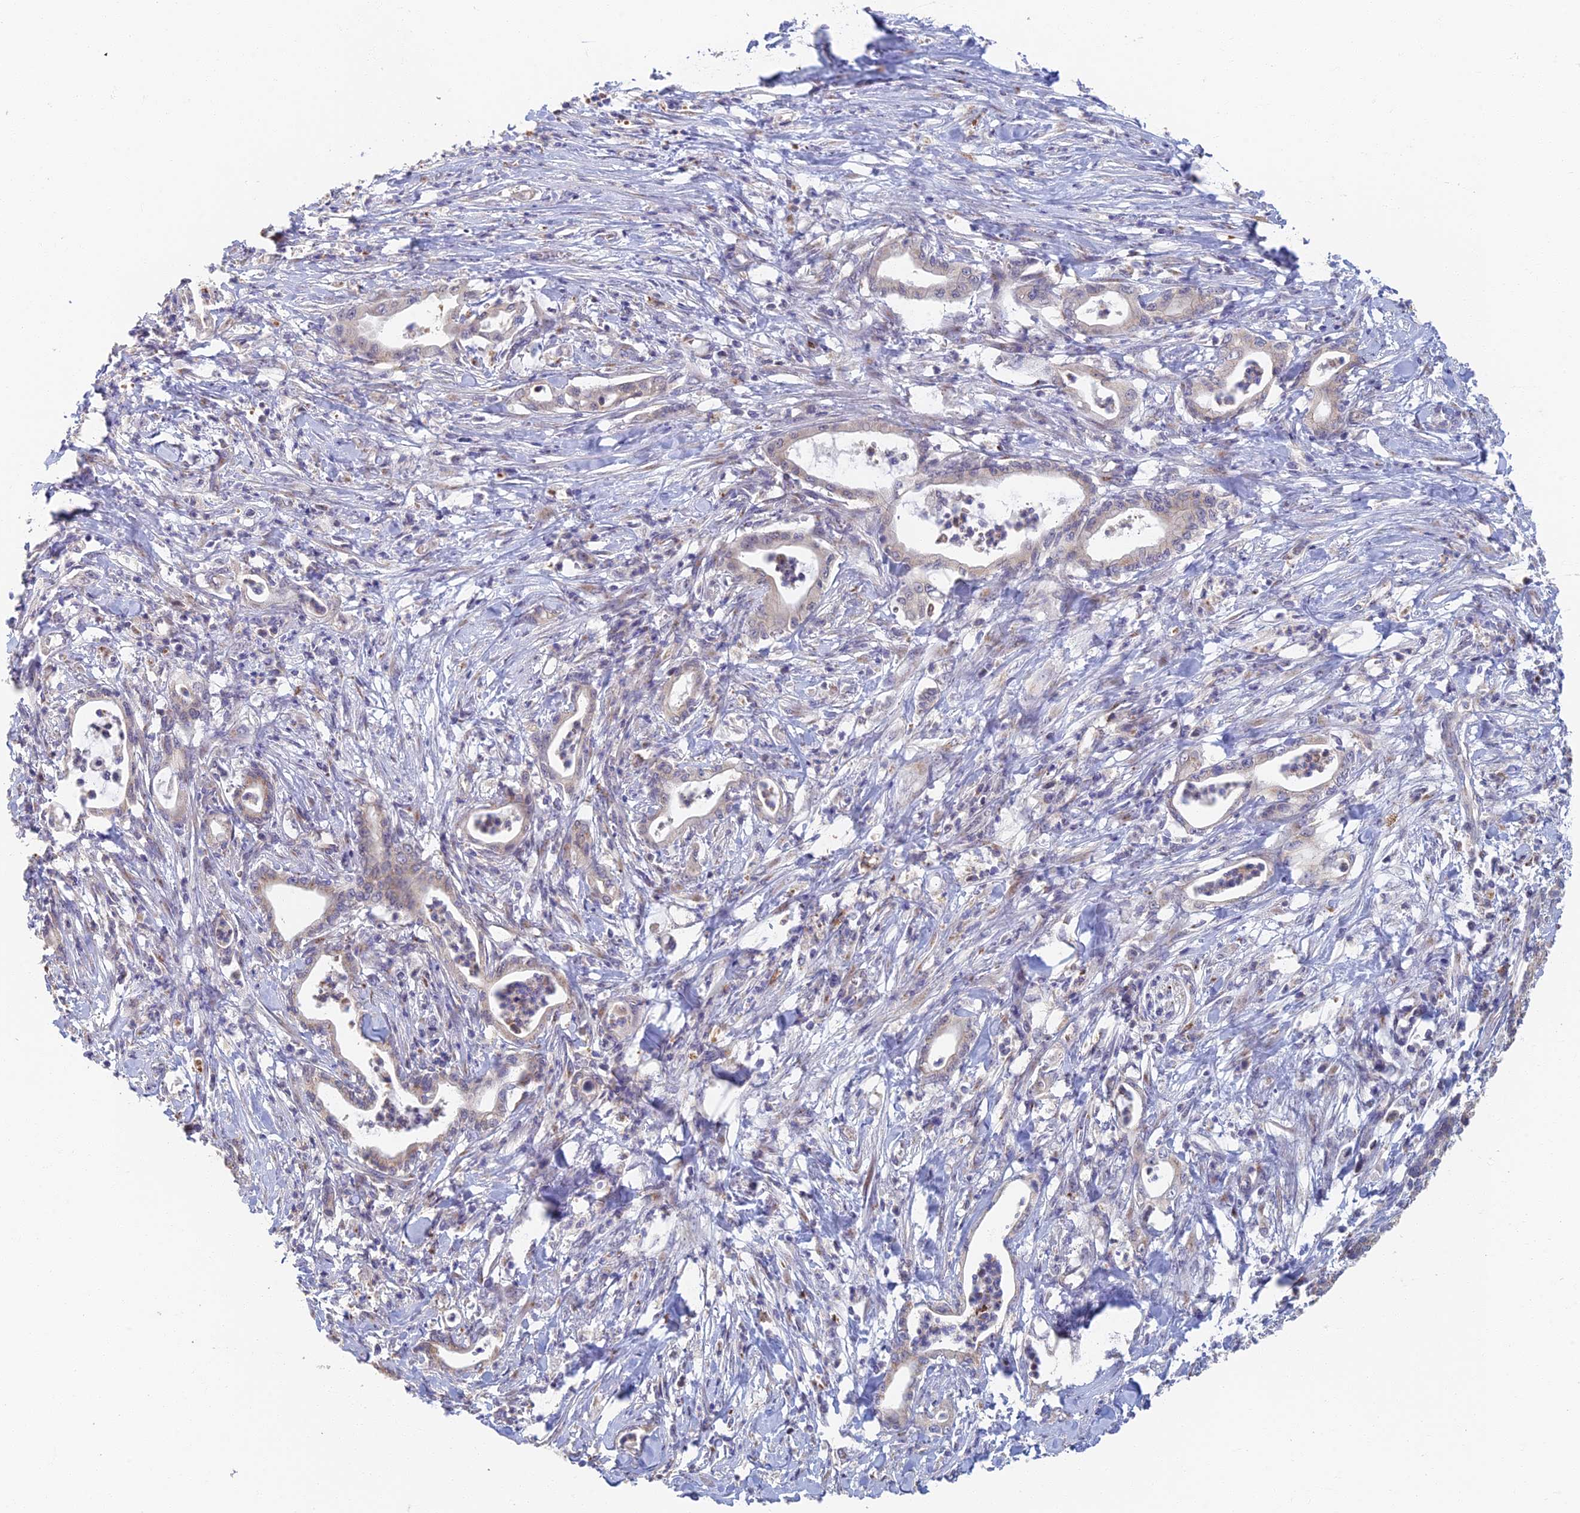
{"staining": {"intensity": "negative", "quantity": "none", "location": "none"}, "tissue": "pancreatic cancer", "cell_type": "Tumor cells", "image_type": "cancer", "snomed": [{"axis": "morphology", "description": "Adenocarcinoma, NOS"}, {"axis": "topography", "description": "Pancreas"}], "caption": "High power microscopy photomicrograph of an IHC image of pancreatic cancer (adenocarcinoma), revealing no significant positivity in tumor cells.", "gene": "GPATCH1", "patient": {"sex": "female", "age": 55}}